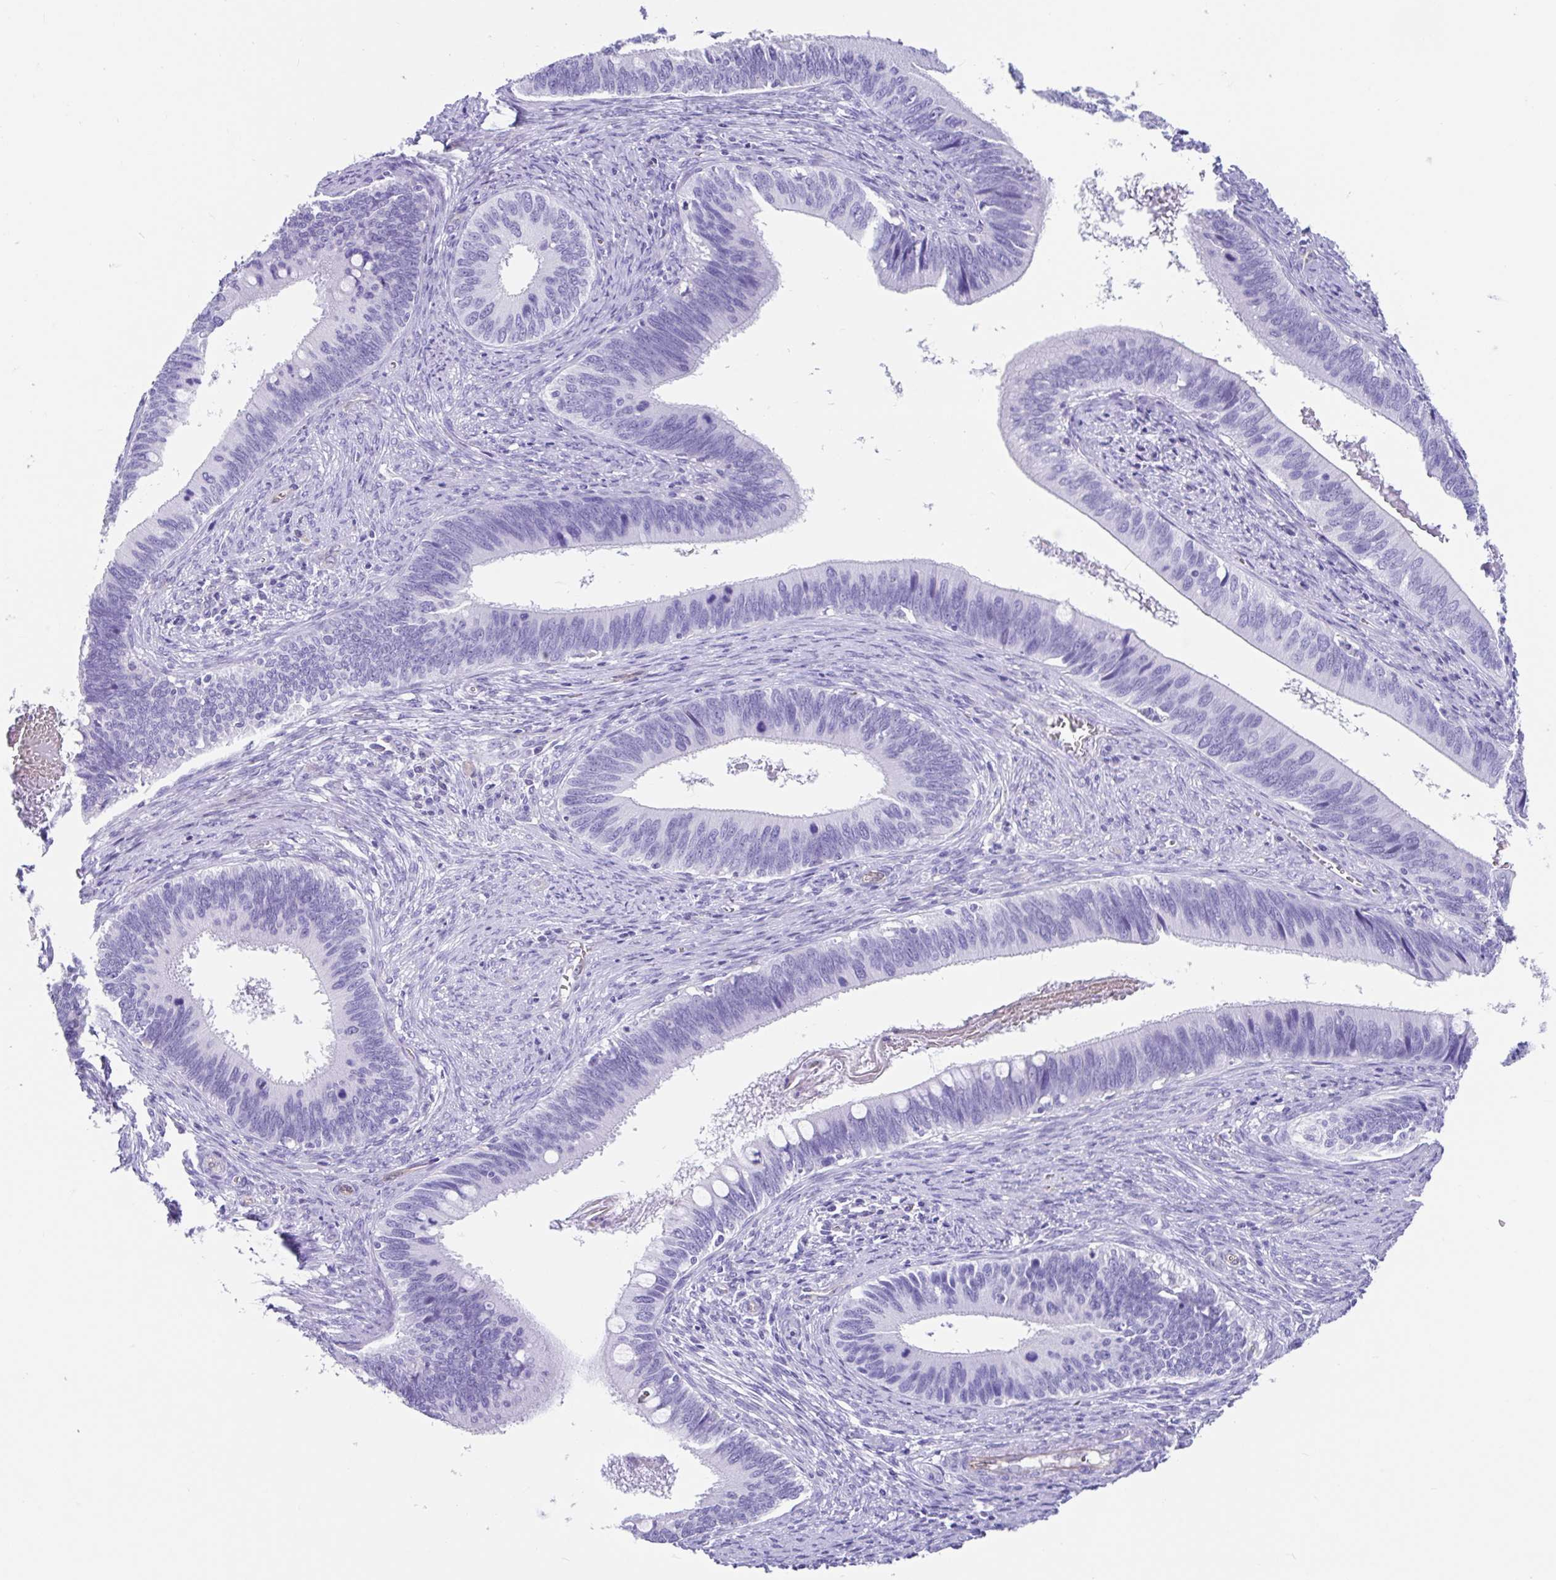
{"staining": {"intensity": "negative", "quantity": "none", "location": "none"}, "tissue": "cervical cancer", "cell_type": "Tumor cells", "image_type": "cancer", "snomed": [{"axis": "morphology", "description": "Adenocarcinoma, NOS"}, {"axis": "topography", "description": "Cervix"}], "caption": "High power microscopy photomicrograph of an IHC histopathology image of cervical cancer (adenocarcinoma), revealing no significant positivity in tumor cells.", "gene": "FAM107A", "patient": {"sex": "female", "age": 42}}